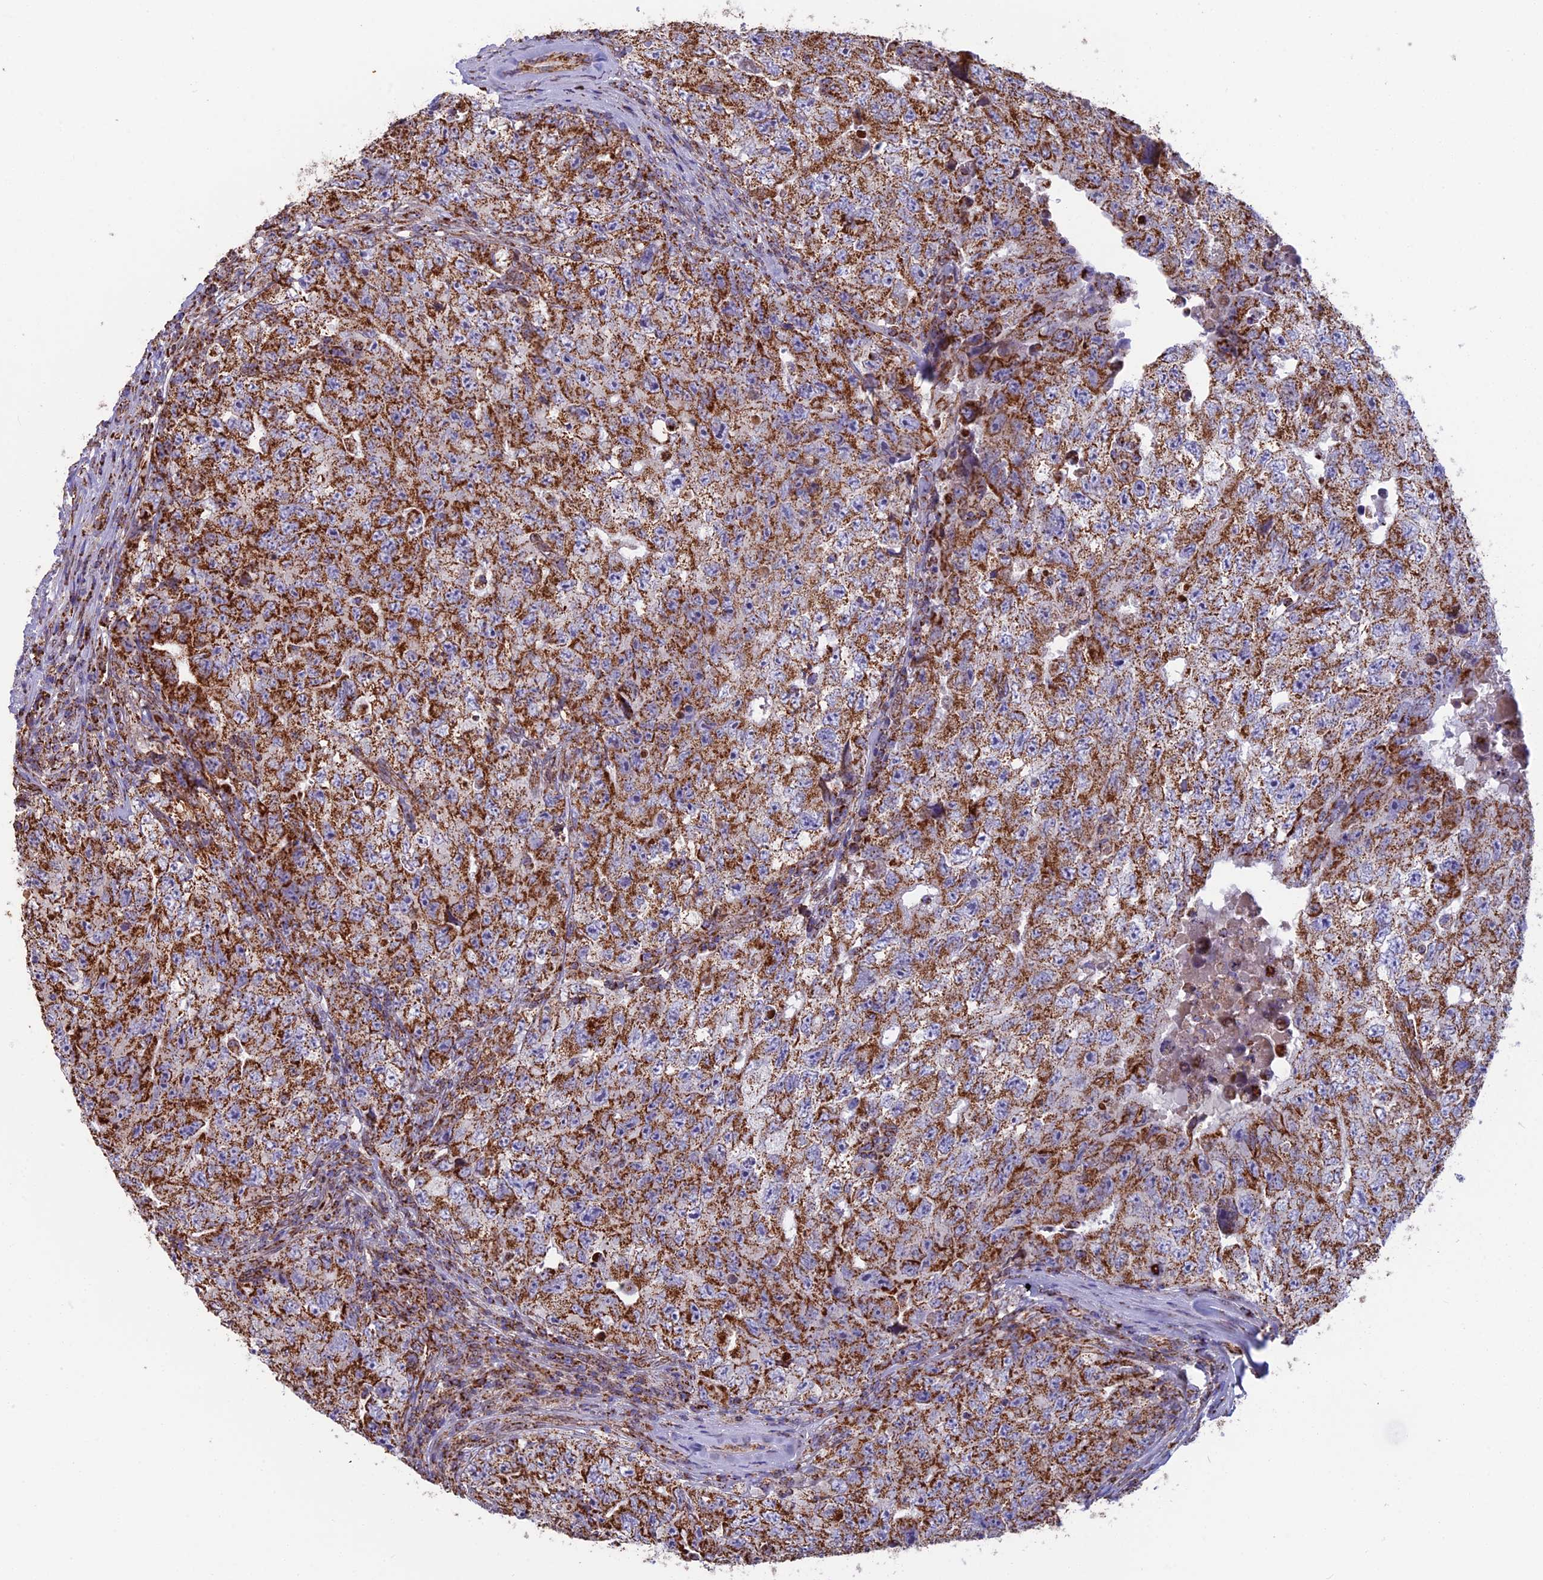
{"staining": {"intensity": "strong", "quantity": ">75%", "location": "cytoplasmic/membranous"}, "tissue": "testis cancer", "cell_type": "Tumor cells", "image_type": "cancer", "snomed": [{"axis": "morphology", "description": "Carcinoma, Embryonal, NOS"}, {"axis": "topography", "description": "Testis"}], "caption": "Testis embryonal carcinoma stained with DAB immunohistochemistry (IHC) exhibits high levels of strong cytoplasmic/membranous staining in about >75% of tumor cells. The staining was performed using DAB to visualize the protein expression in brown, while the nuclei were stained in blue with hematoxylin (Magnification: 20x).", "gene": "CS", "patient": {"sex": "male", "age": 17}}